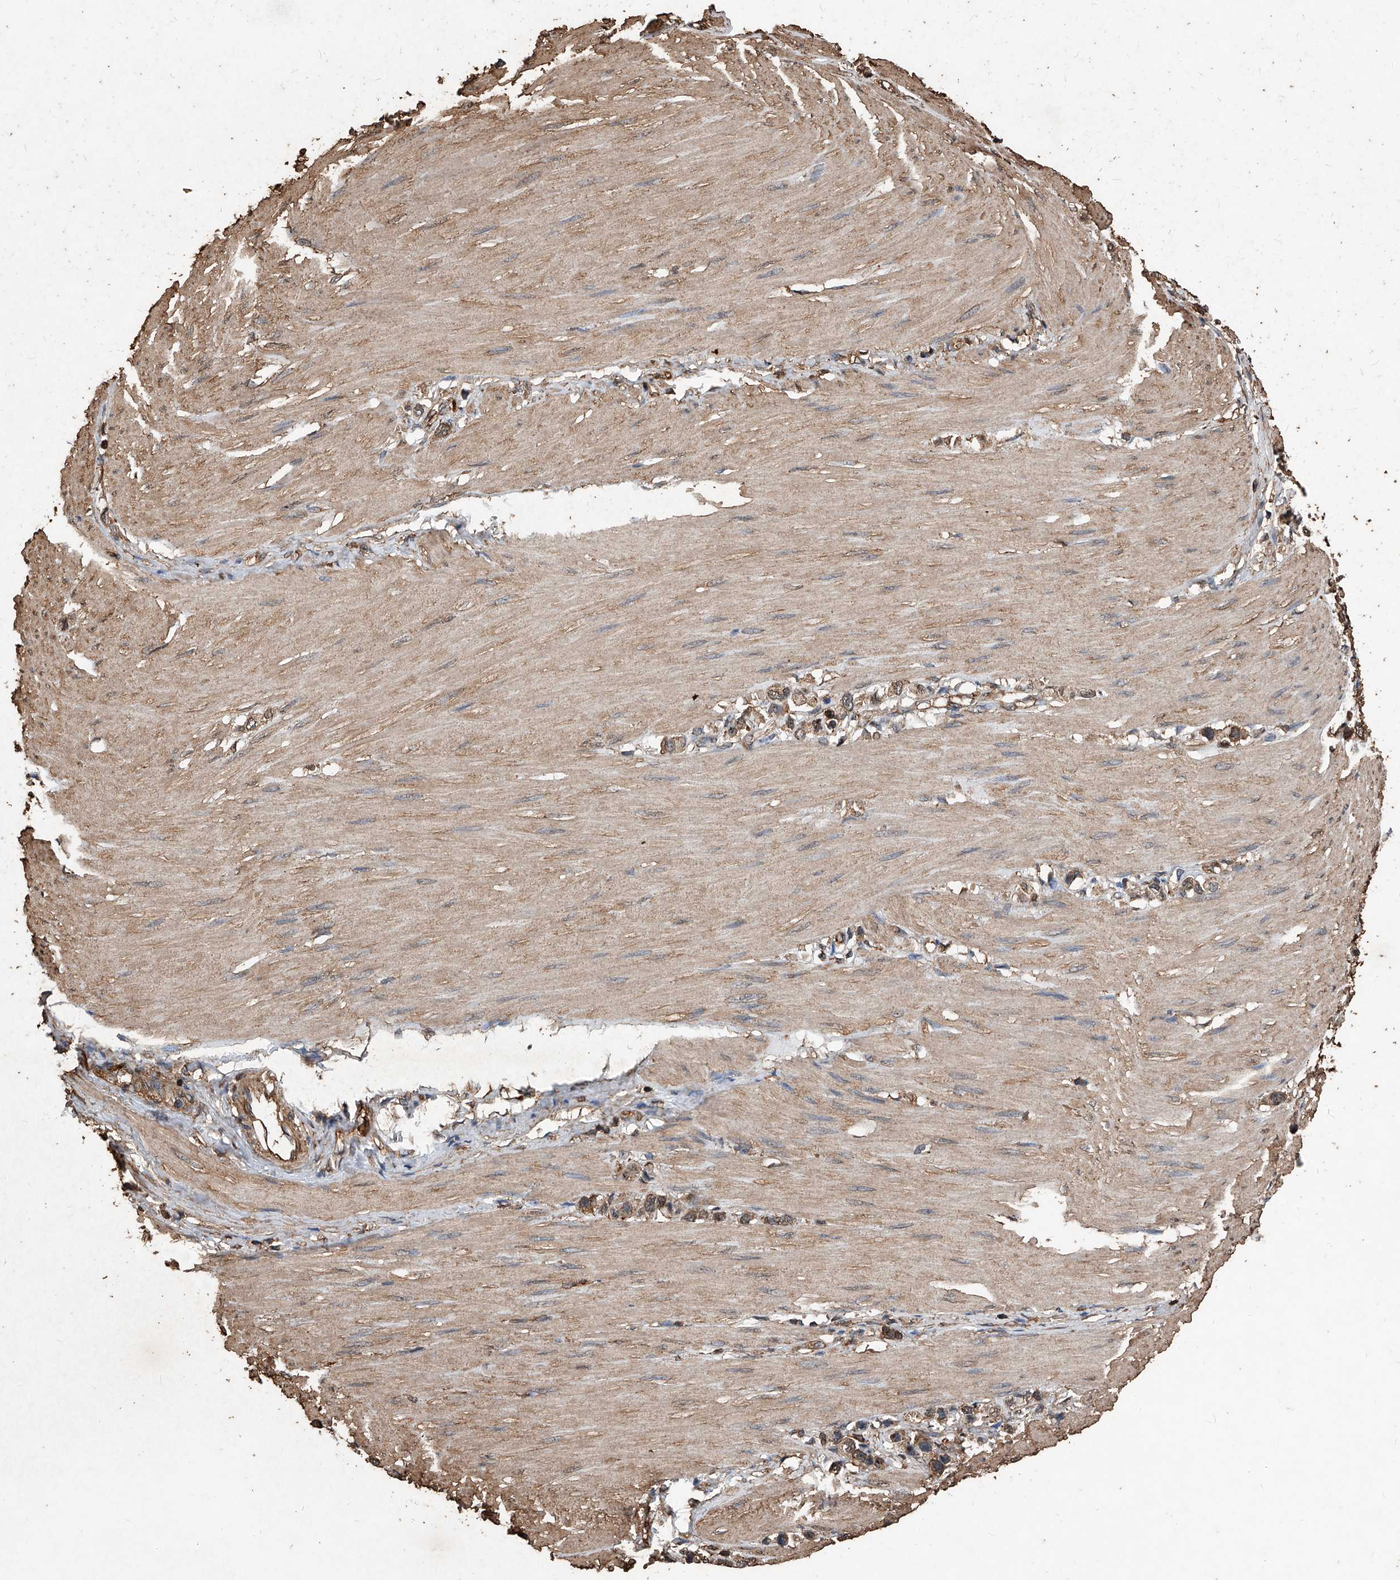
{"staining": {"intensity": "moderate", "quantity": ">75%", "location": "cytoplasmic/membranous"}, "tissue": "stomach cancer", "cell_type": "Tumor cells", "image_type": "cancer", "snomed": [{"axis": "morphology", "description": "Adenocarcinoma, NOS"}, {"axis": "topography", "description": "Stomach"}], "caption": "The photomicrograph displays a brown stain indicating the presence of a protein in the cytoplasmic/membranous of tumor cells in adenocarcinoma (stomach).", "gene": "UCP2", "patient": {"sex": "female", "age": 65}}